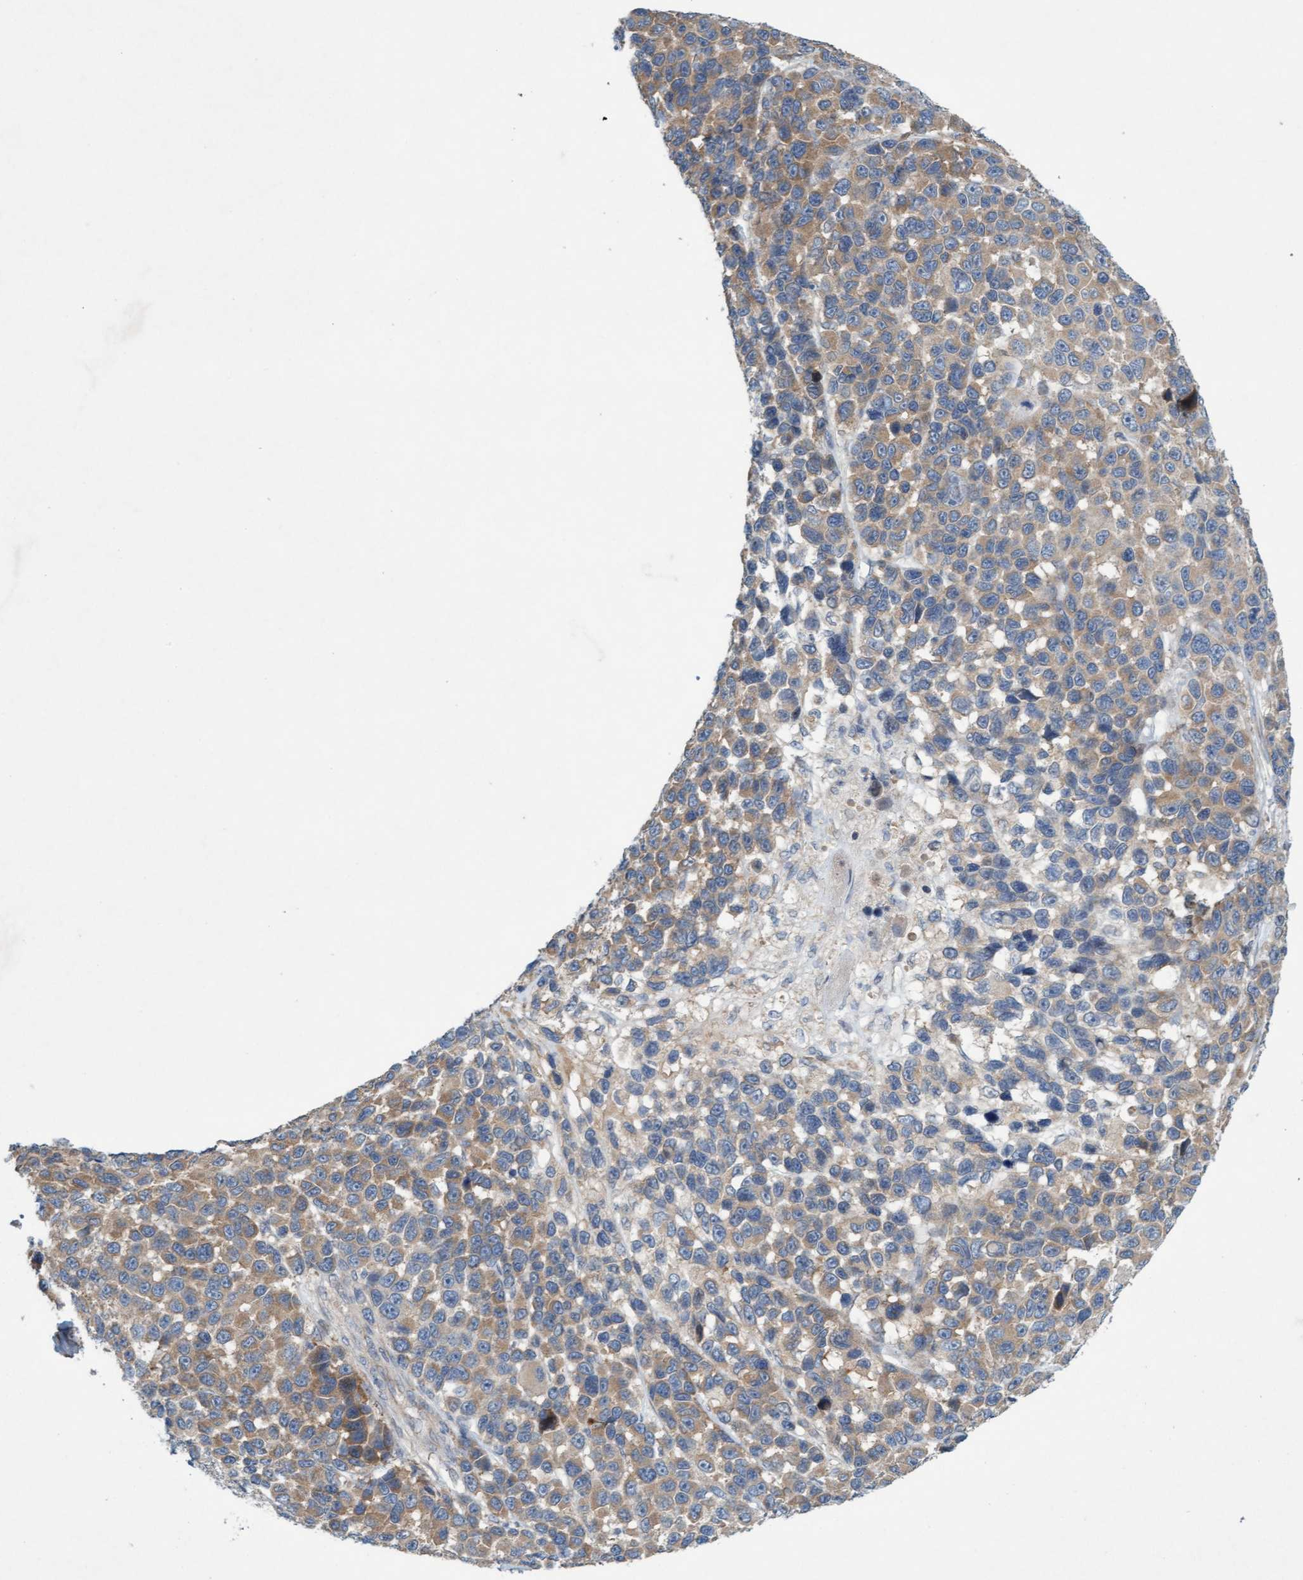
{"staining": {"intensity": "moderate", "quantity": "25%-75%", "location": "cytoplasmic/membranous"}, "tissue": "melanoma", "cell_type": "Tumor cells", "image_type": "cancer", "snomed": [{"axis": "morphology", "description": "Malignant melanoma, NOS"}, {"axis": "topography", "description": "Skin"}], "caption": "The photomicrograph exhibits a brown stain indicating the presence of a protein in the cytoplasmic/membranous of tumor cells in melanoma.", "gene": "DDHD2", "patient": {"sex": "male", "age": 53}}